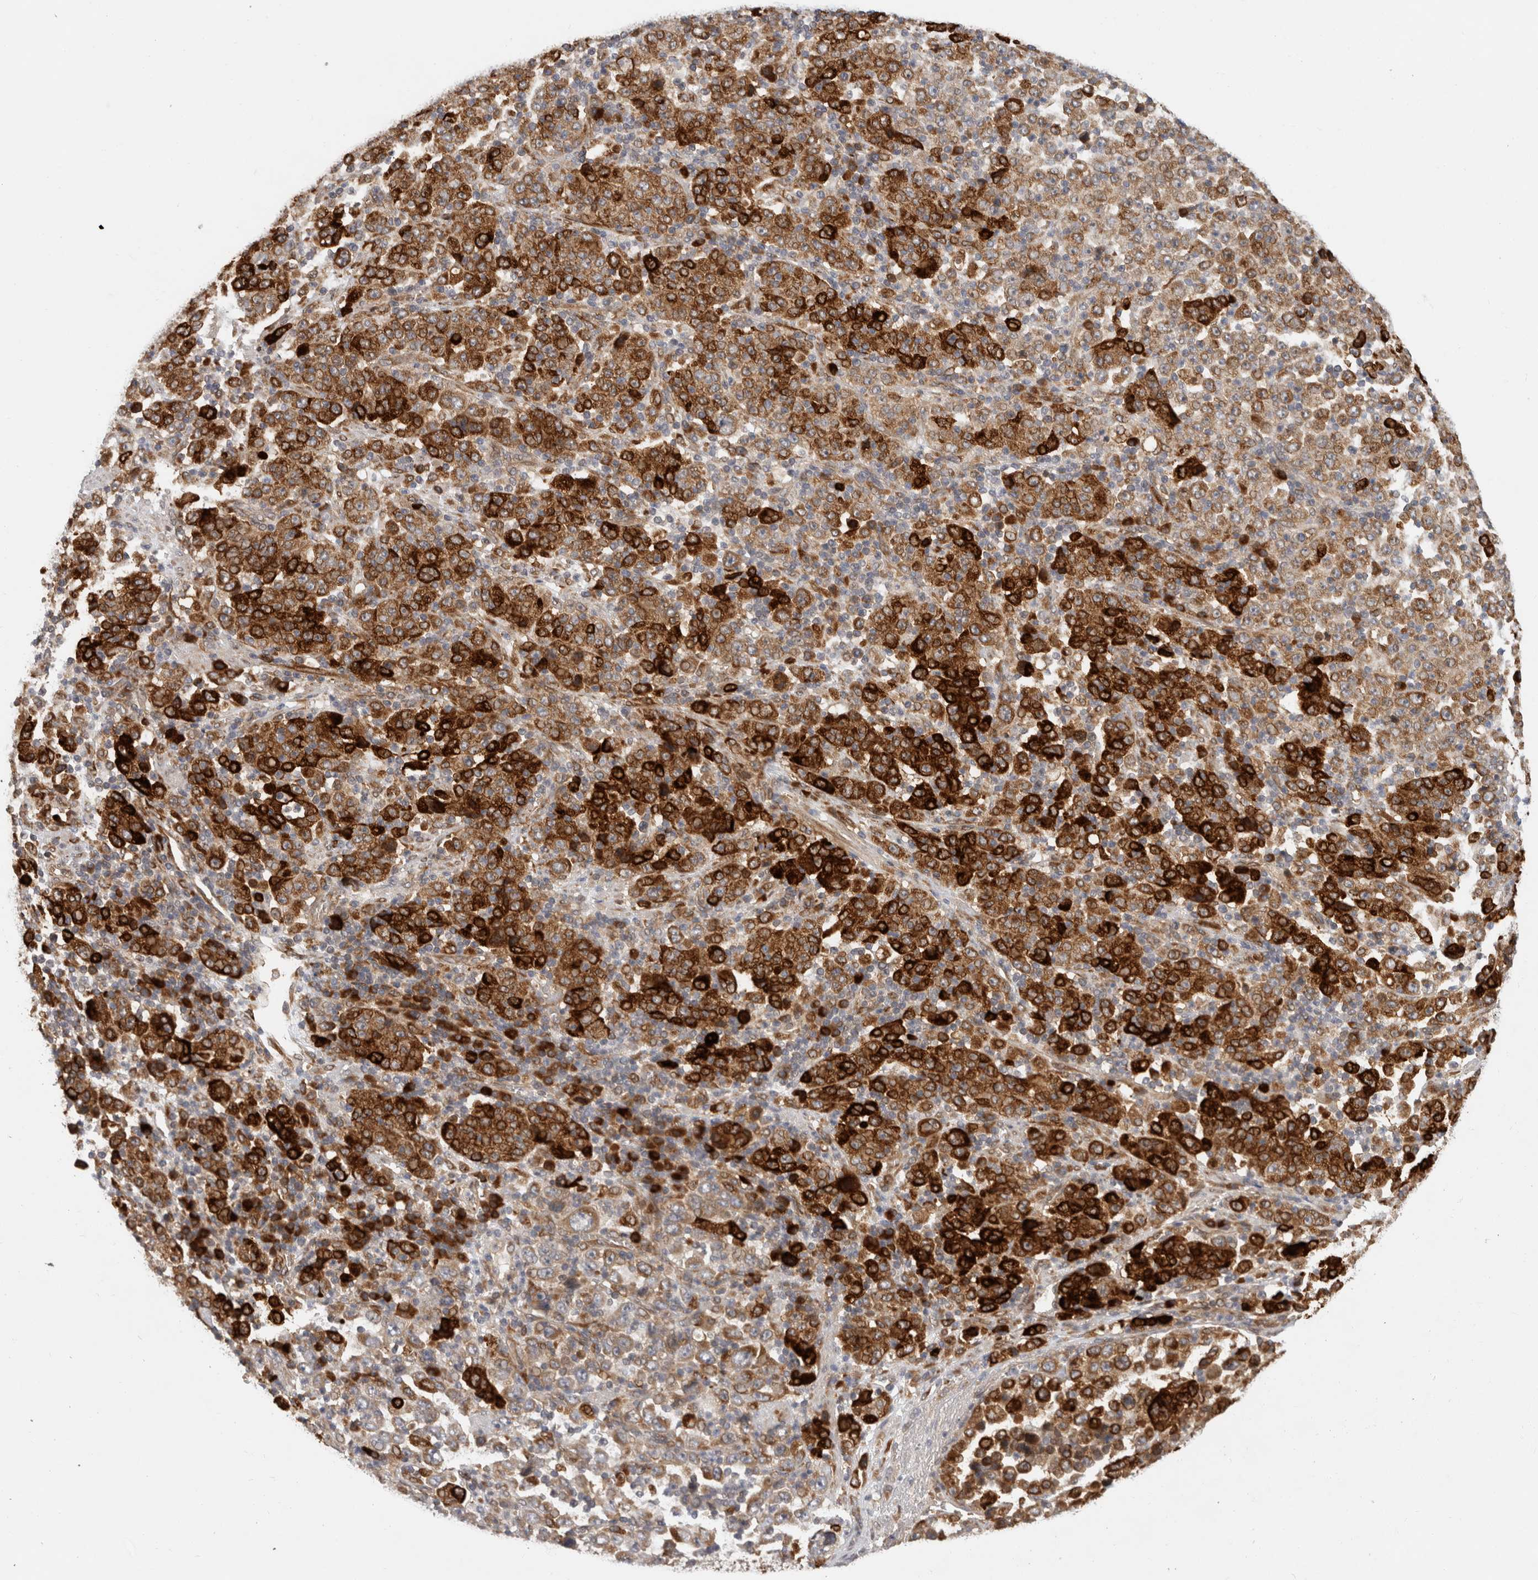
{"staining": {"intensity": "strong", "quantity": ">75%", "location": "cytoplasmic/membranous"}, "tissue": "stomach cancer", "cell_type": "Tumor cells", "image_type": "cancer", "snomed": [{"axis": "morphology", "description": "Normal tissue, NOS"}, {"axis": "morphology", "description": "Adenocarcinoma, NOS"}, {"axis": "topography", "description": "Stomach, upper"}, {"axis": "topography", "description": "Stomach"}], "caption": "Brown immunohistochemical staining in stomach cancer reveals strong cytoplasmic/membranous expression in about >75% of tumor cells.", "gene": "APOL2", "patient": {"sex": "male", "age": 59}}